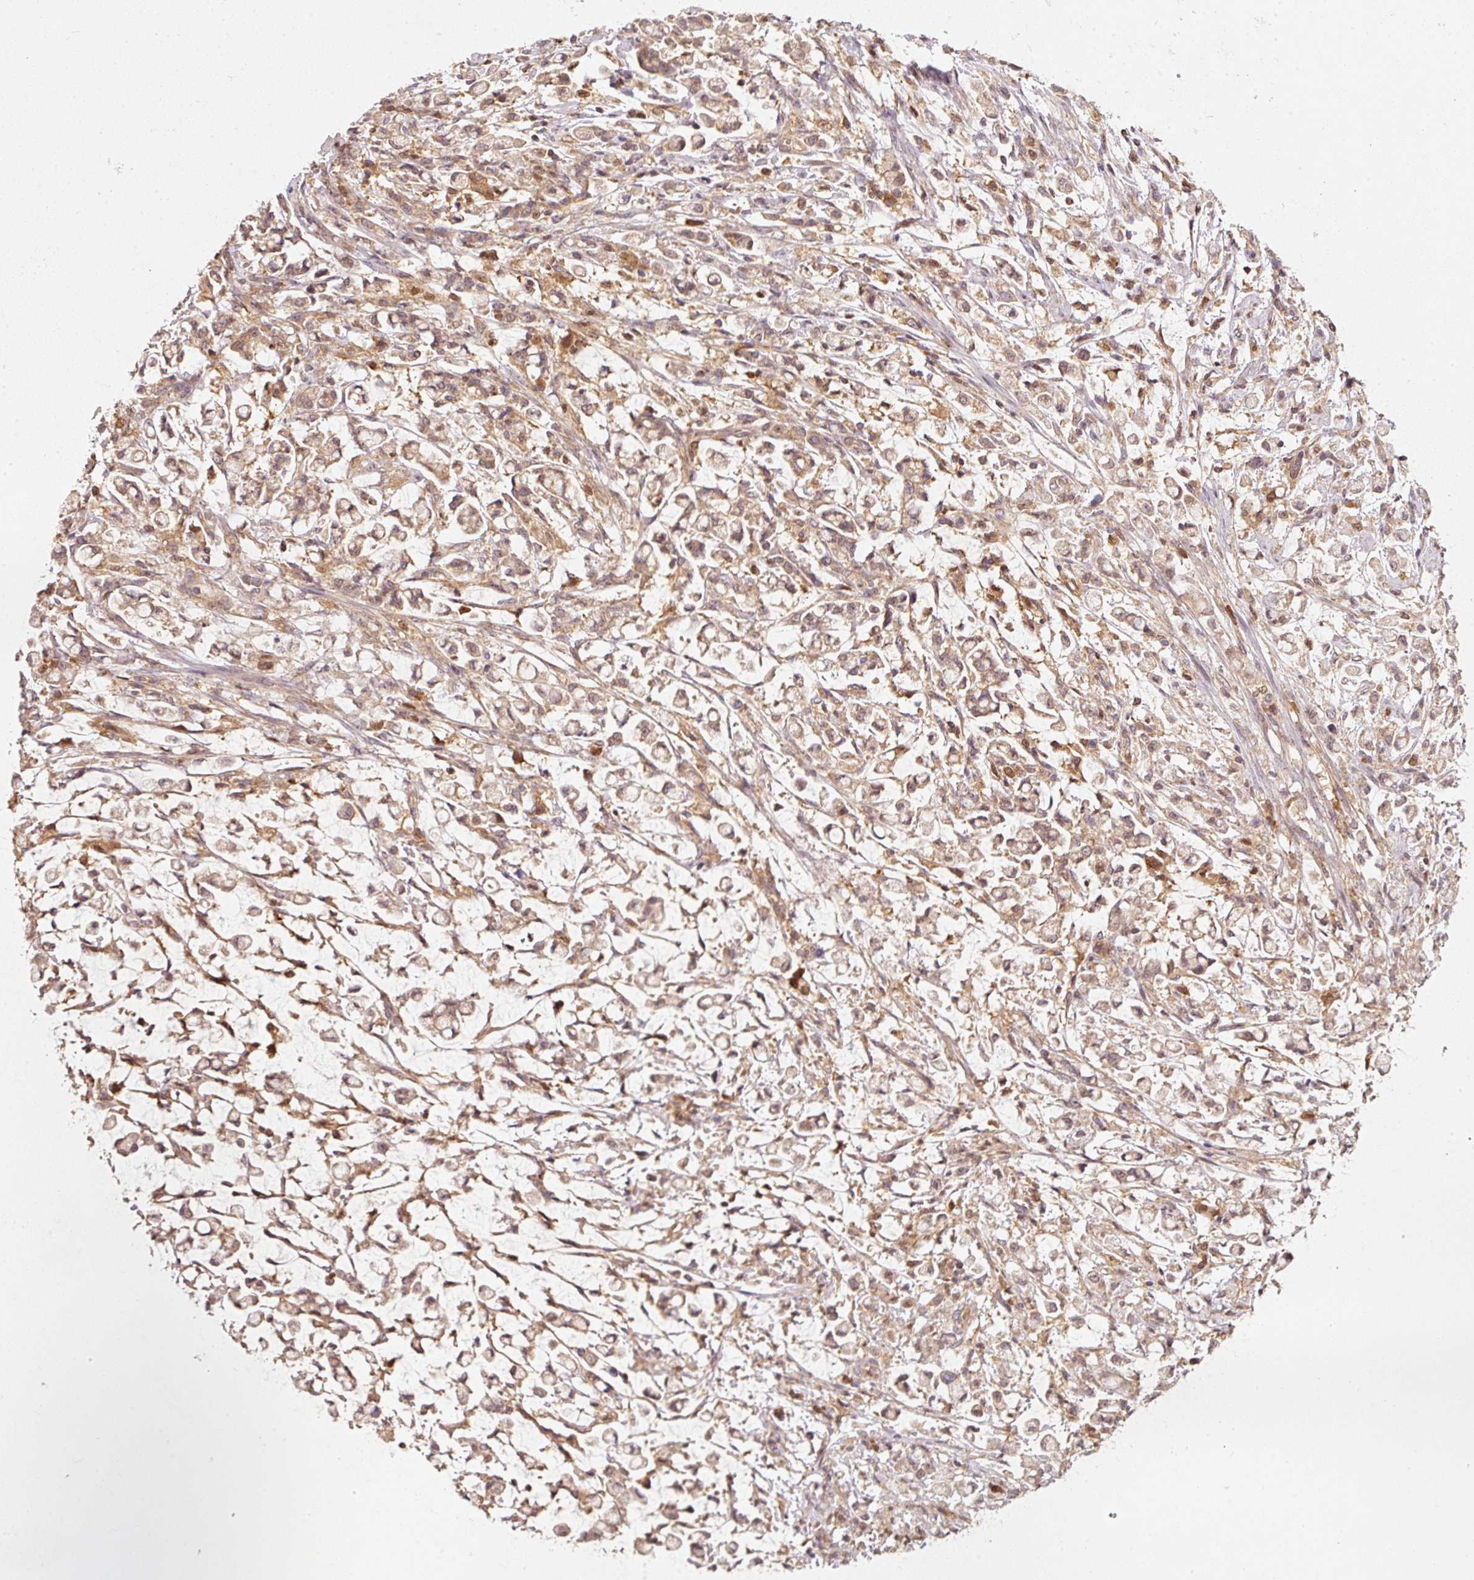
{"staining": {"intensity": "moderate", "quantity": ">75%", "location": "cytoplasmic/membranous"}, "tissue": "stomach cancer", "cell_type": "Tumor cells", "image_type": "cancer", "snomed": [{"axis": "morphology", "description": "Adenocarcinoma, NOS"}, {"axis": "topography", "description": "Stomach"}], "caption": "Stomach adenocarcinoma stained for a protein (brown) demonstrates moderate cytoplasmic/membranous positive positivity in approximately >75% of tumor cells.", "gene": "RRAS2", "patient": {"sex": "female", "age": 60}}